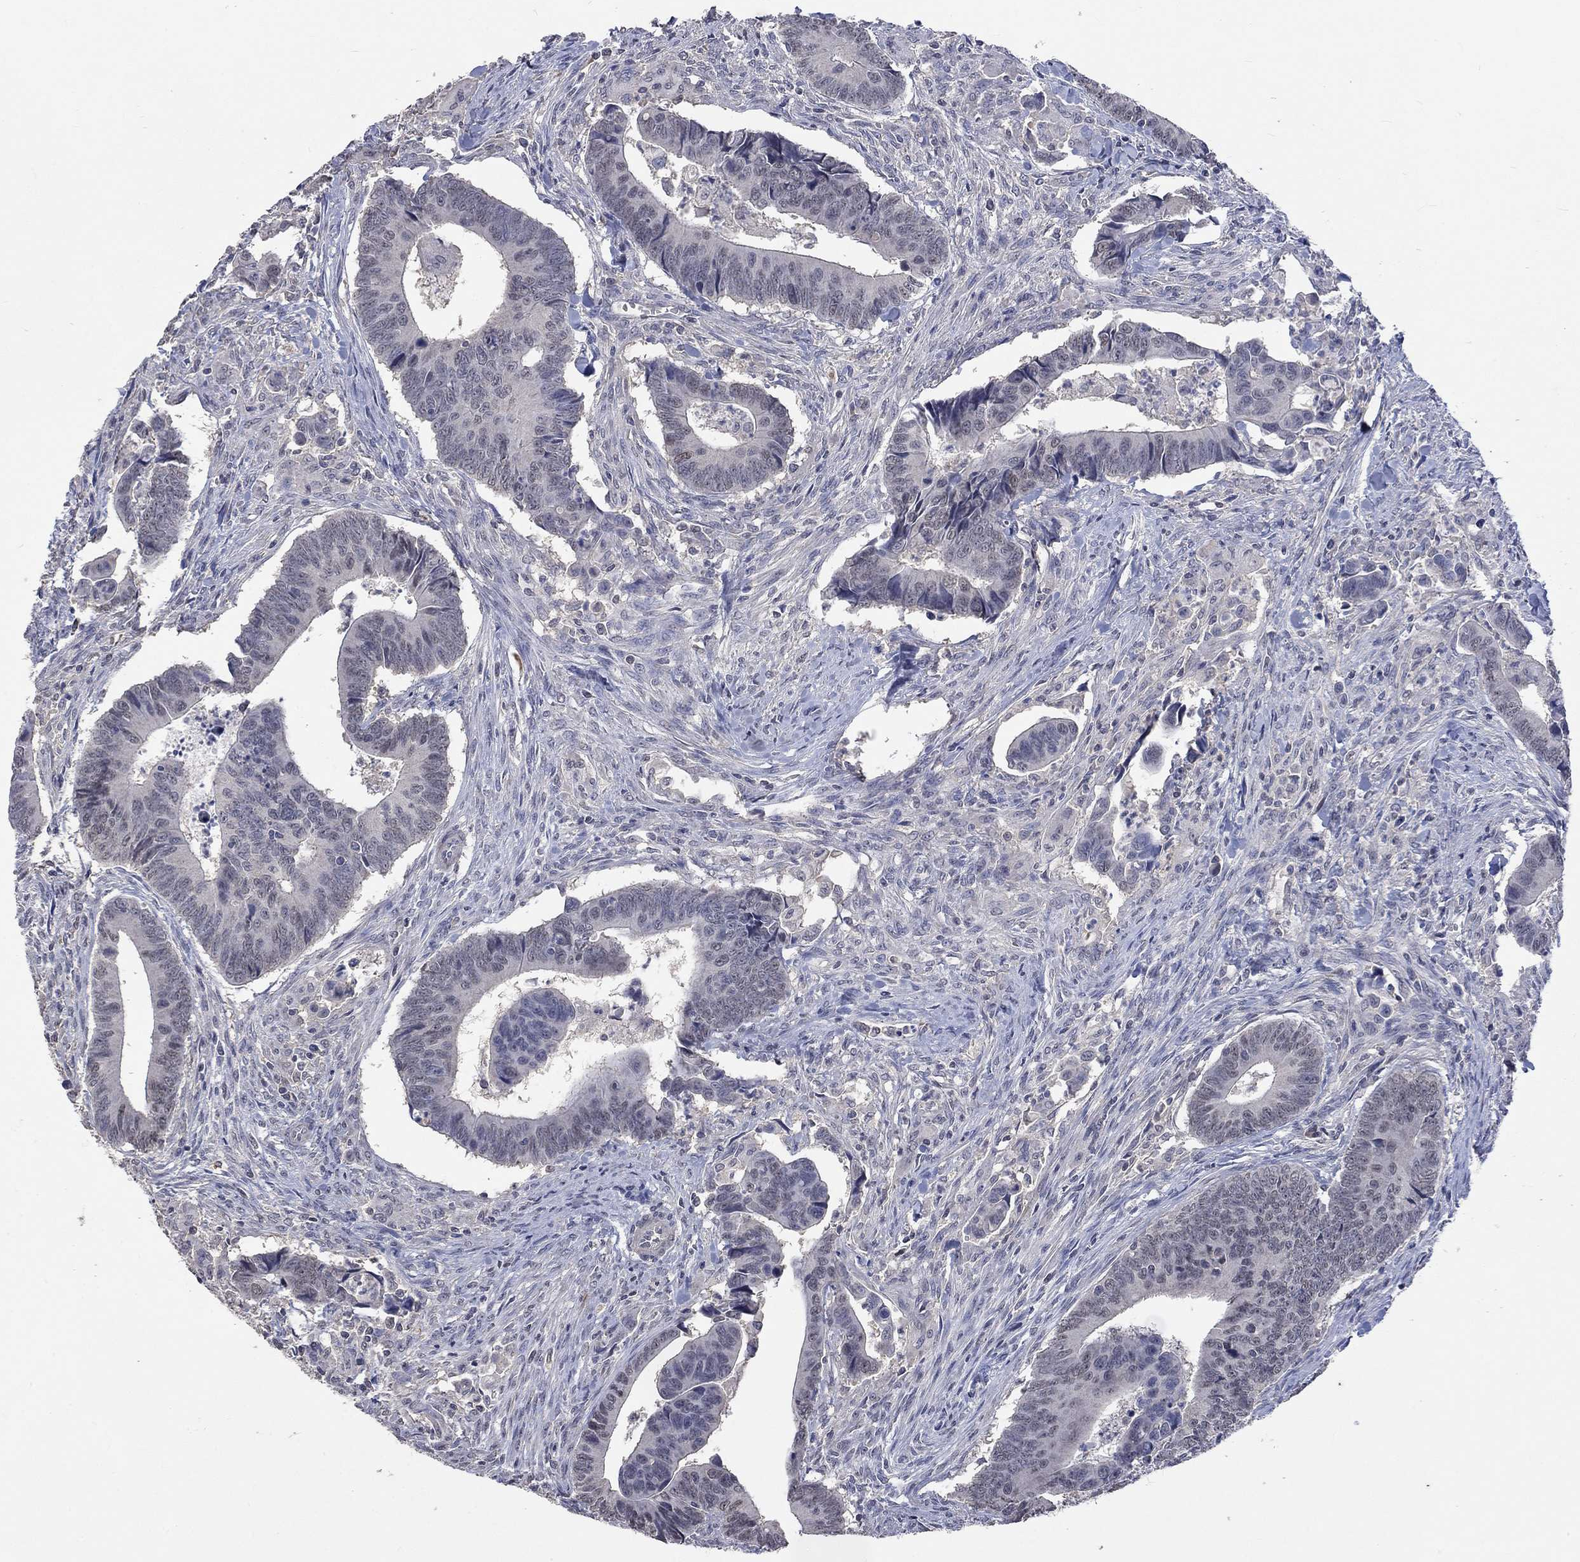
{"staining": {"intensity": "negative", "quantity": "none", "location": "none"}, "tissue": "colorectal cancer", "cell_type": "Tumor cells", "image_type": "cancer", "snomed": [{"axis": "morphology", "description": "Adenocarcinoma, NOS"}, {"axis": "topography", "description": "Rectum"}], "caption": "A high-resolution image shows immunohistochemistry (IHC) staining of colorectal adenocarcinoma, which displays no significant expression in tumor cells.", "gene": "ZBTB18", "patient": {"sex": "male", "age": 67}}